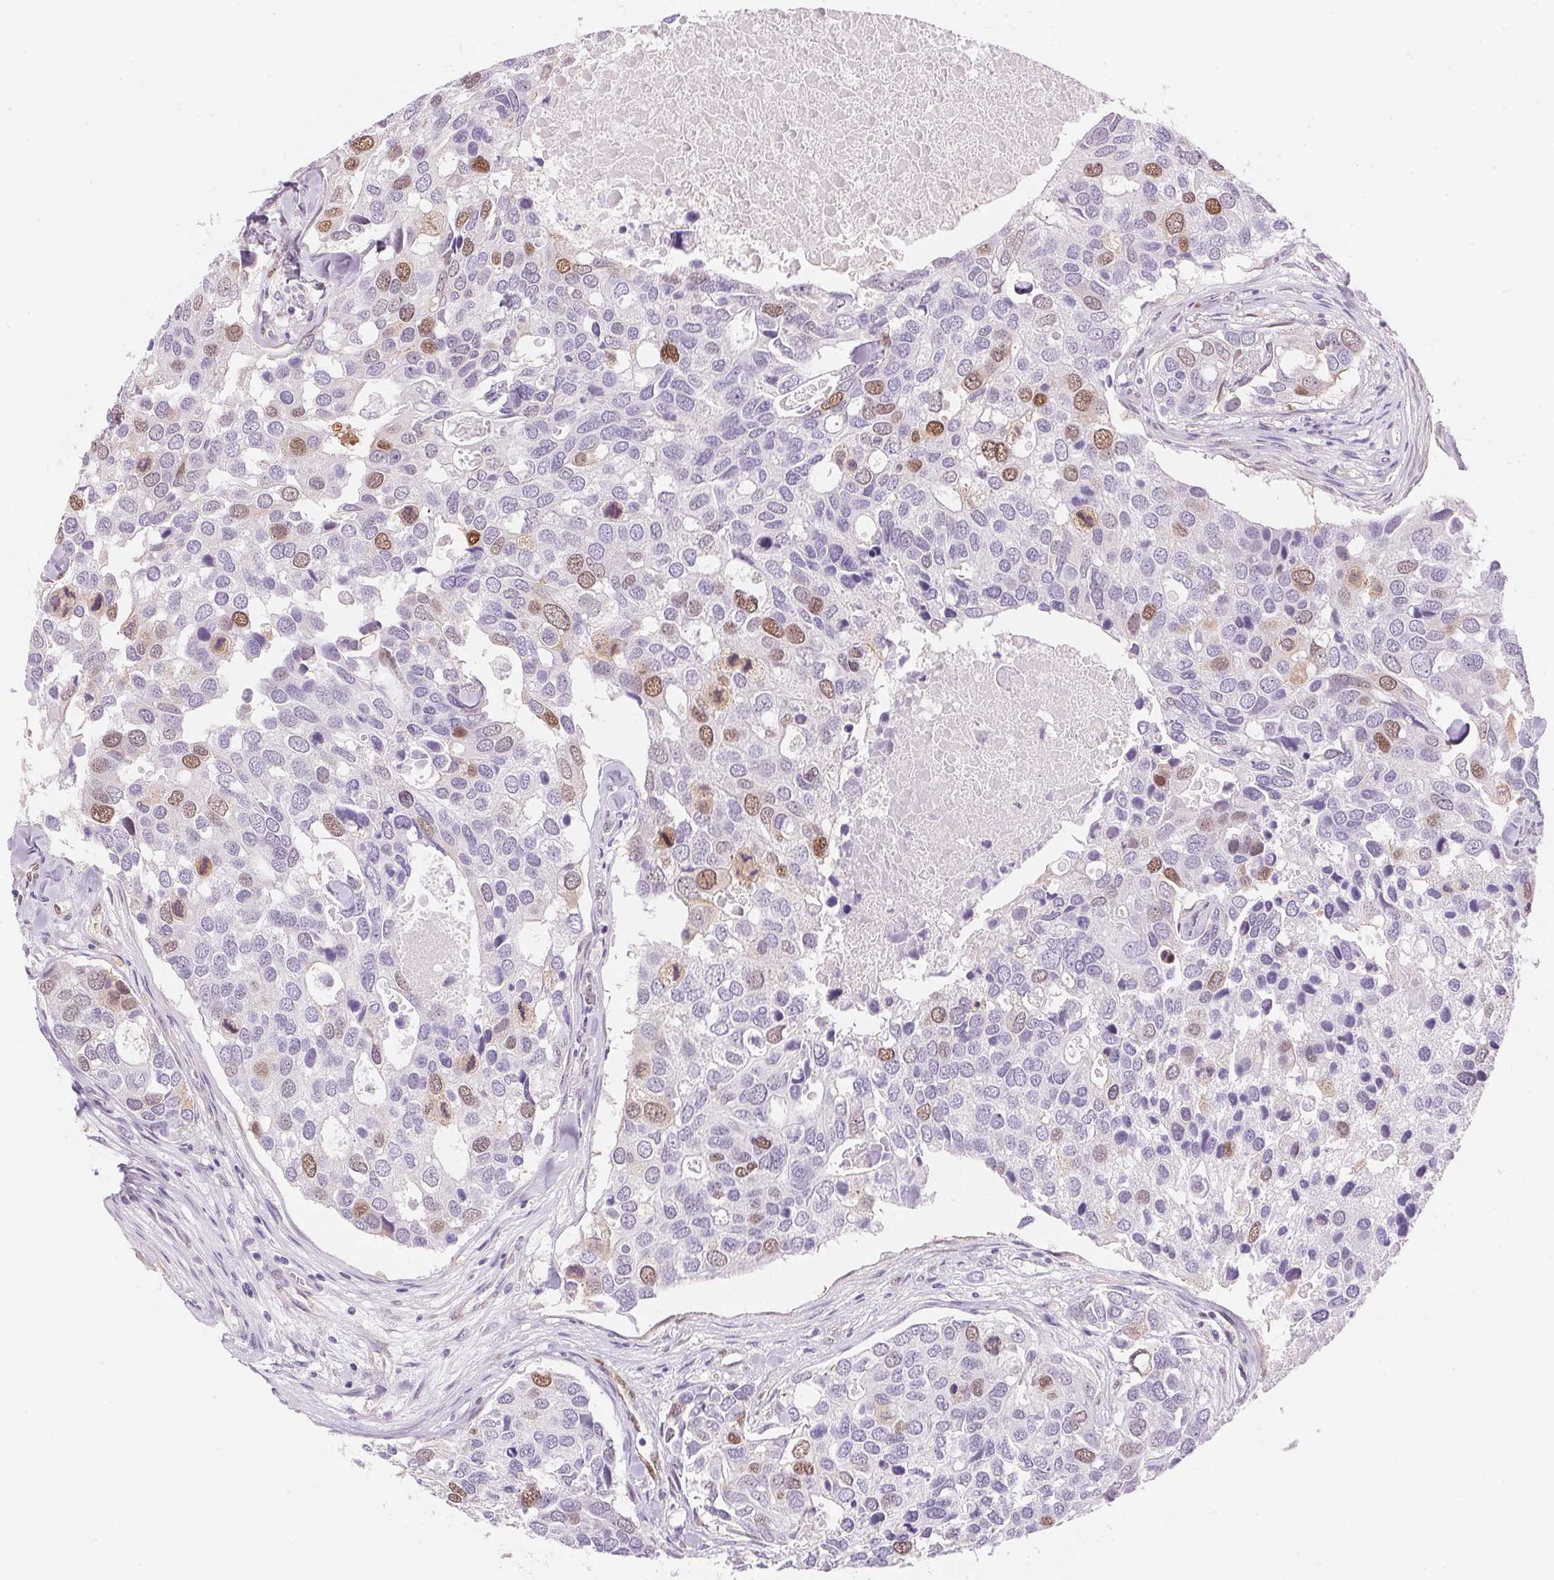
{"staining": {"intensity": "moderate", "quantity": "<25%", "location": "nuclear"}, "tissue": "breast cancer", "cell_type": "Tumor cells", "image_type": "cancer", "snomed": [{"axis": "morphology", "description": "Duct carcinoma"}, {"axis": "topography", "description": "Breast"}], "caption": "Immunohistochemistry (IHC) of breast cancer (intraductal carcinoma) reveals low levels of moderate nuclear positivity in about <25% of tumor cells. Immunohistochemistry (IHC) stains the protein of interest in brown and the nuclei are stained blue.", "gene": "SMTN", "patient": {"sex": "female", "age": 83}}